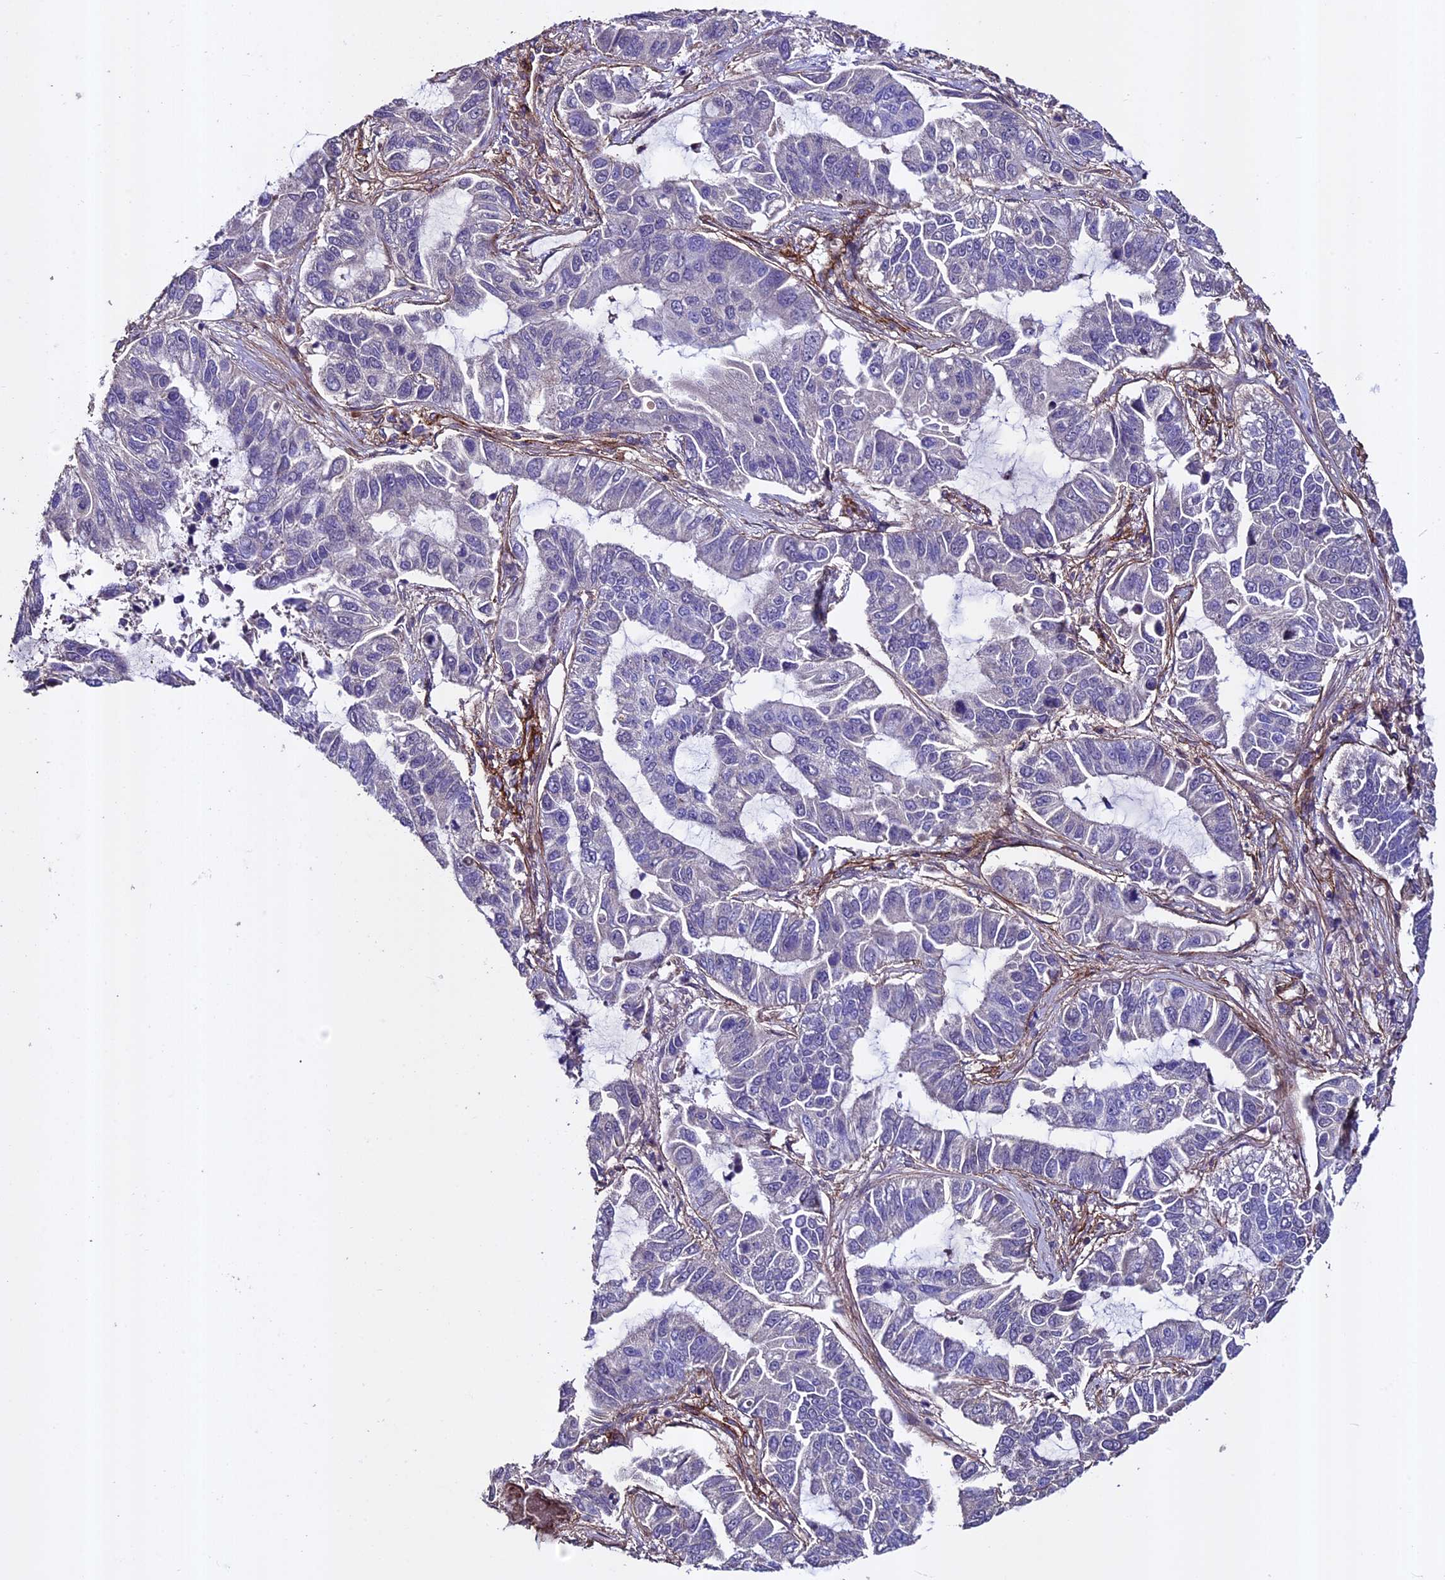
{"staining": {"intensity": "negative", "quantity": "none", "location": "none"}, "tissue": "lung cancer", "cell_type": "Tumor cells", "image_type": "cancer", "snomed": [{"axis": "morphology", "description": "Adenocarcinoma, NOS"}, {"axis": "topography", "description": "Lung"}], "caption": "Immunohistochemistry histopathology image of human adenocarcinoma (lung) stained for a protein (brown), which demonstrates no expression in tumor cells.", "gene": "EVA1B", "patient": {"sex": "male", "age": 64}}